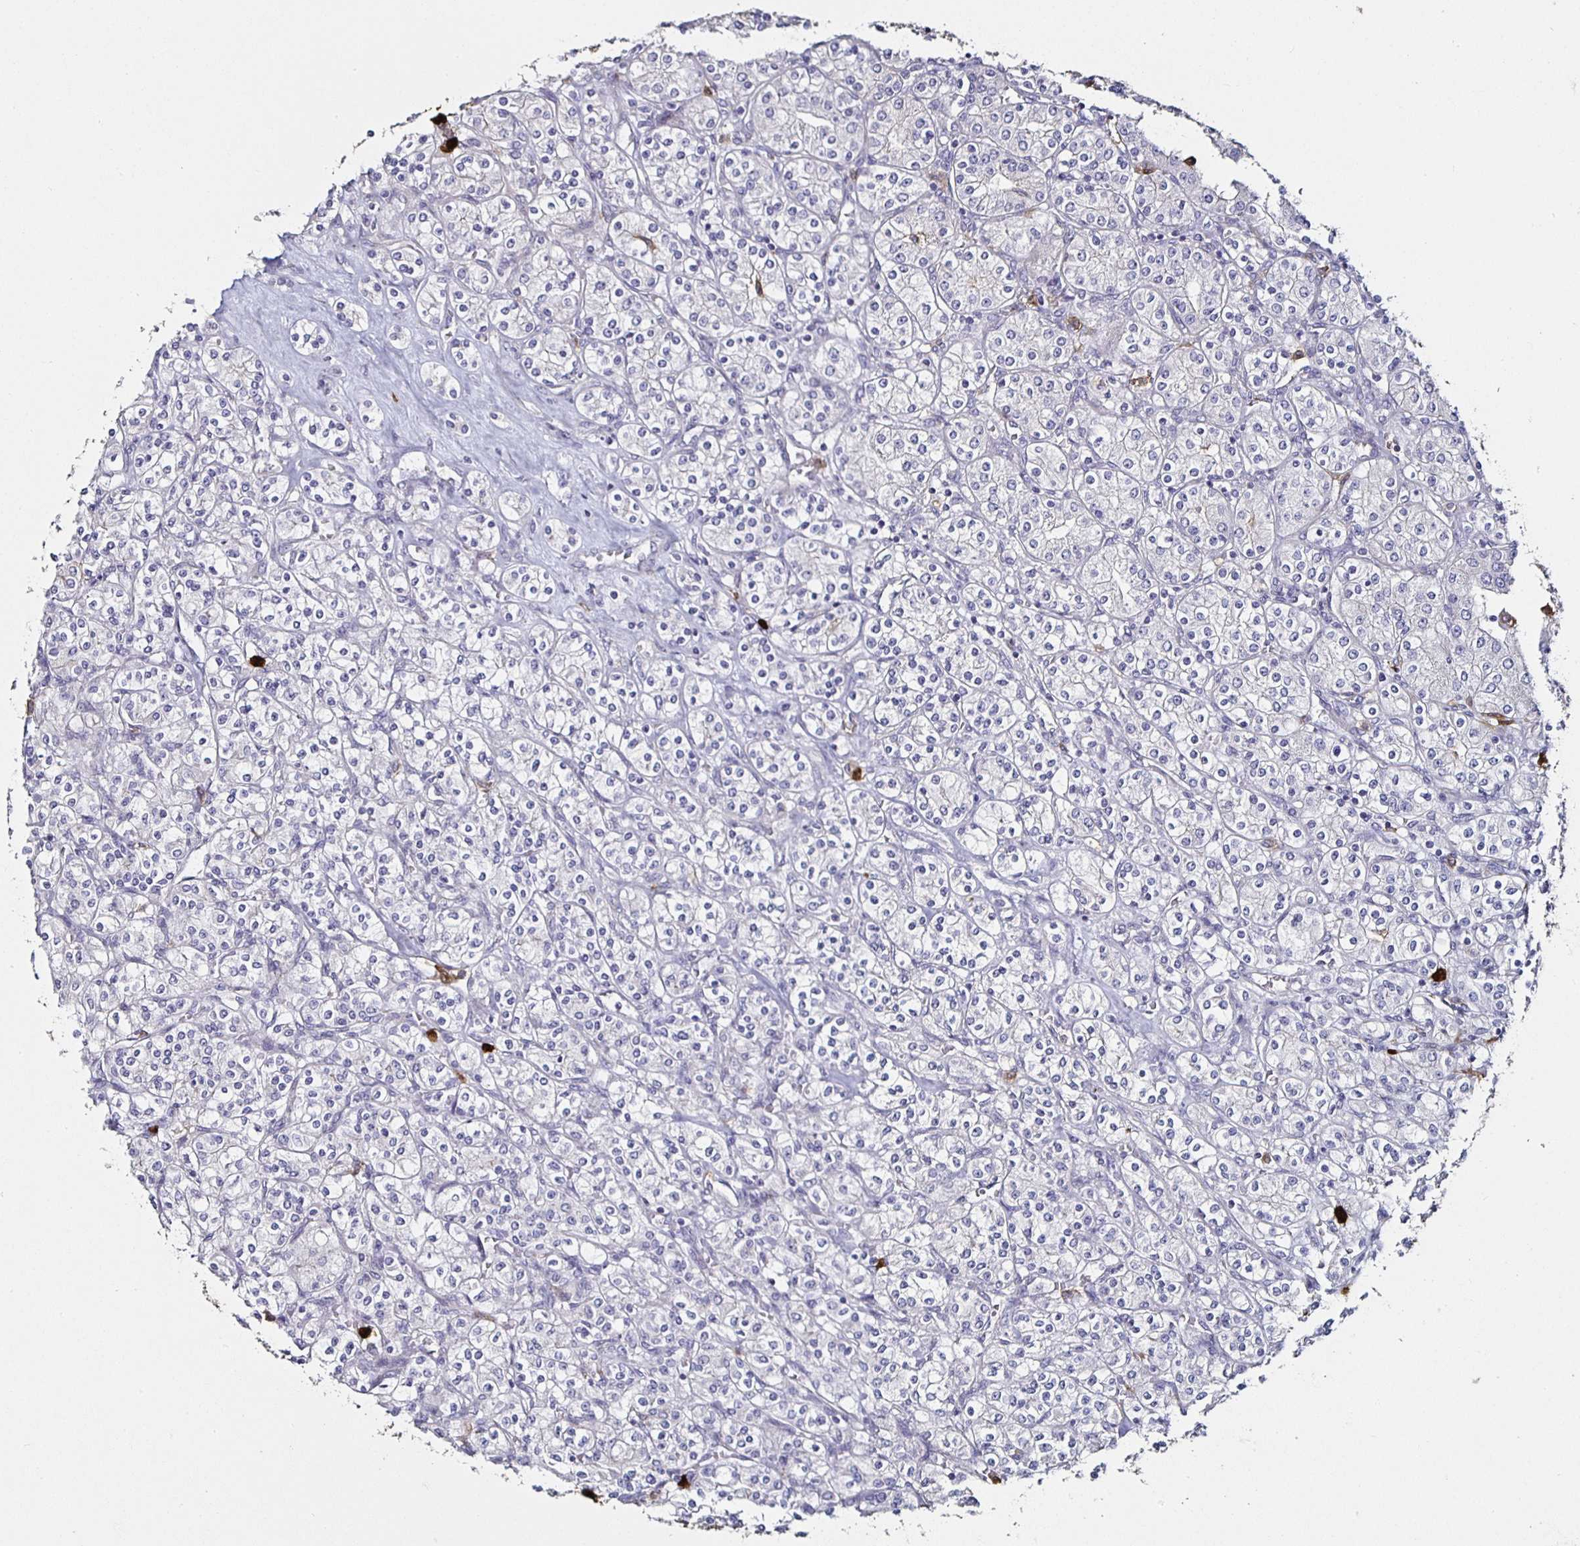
{"staining": {"intensity": "negative", "quantity": "none", "location": "none"}, "tissue": "renal cancer", "cell_type": "Tumor cells", "image_type": "cancer", "snomed": [{"axis": "morphology", "description": "Adenocarcinoma, NOS"}, {"axis": "topography", "description": "Kidney"}], "caption": "Tumor cells are negative for brown protein staining in renal cancer.", "gene": "TLR4", "patient": {"sex": "male", "age": 77}}